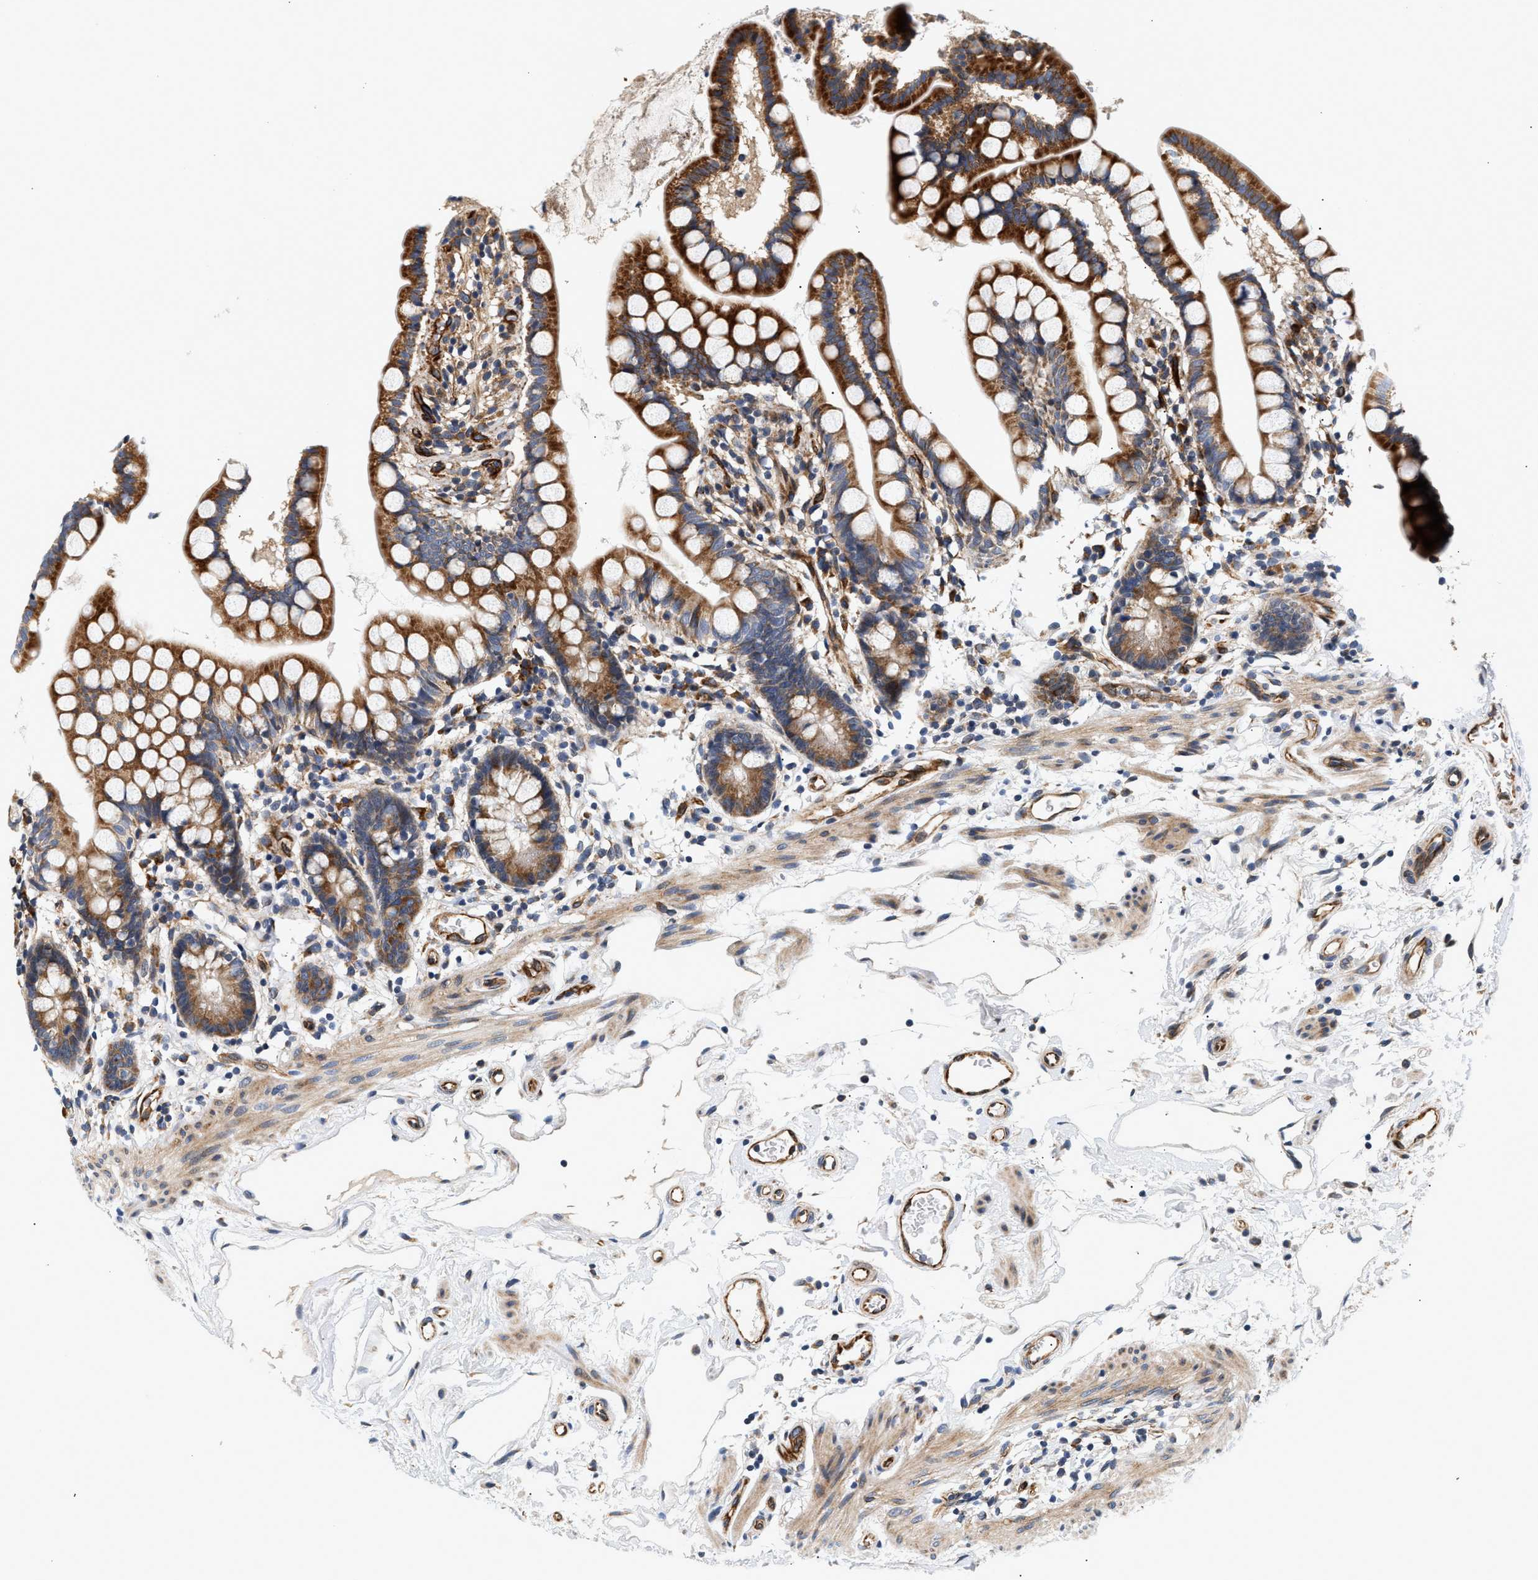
{"staining": {"intensity": "strong", "quantity": ">75%", "location": "cytoplasmic/membranous"}, "tissue": "small intestine", "cell_type": "Glandular cells", "image_type": "normal", "snomed": [{"axis": "morphology", "description": "Normal tissue, NOS"}, {"axis": "topography", "description": "Small intestine"}], "caption": "Immunohistochemistry photomicrograph of unremarkable small intestine: human small intestine stained using IHC exhibits high levels of strong protein expression localized specifically in the cytoplasmic/membranous of glandular cells, appearing as a cytoplasmic/membranous brown color.", "gene": "IFT74", "patient": {"sex": "female", "age": 84}}